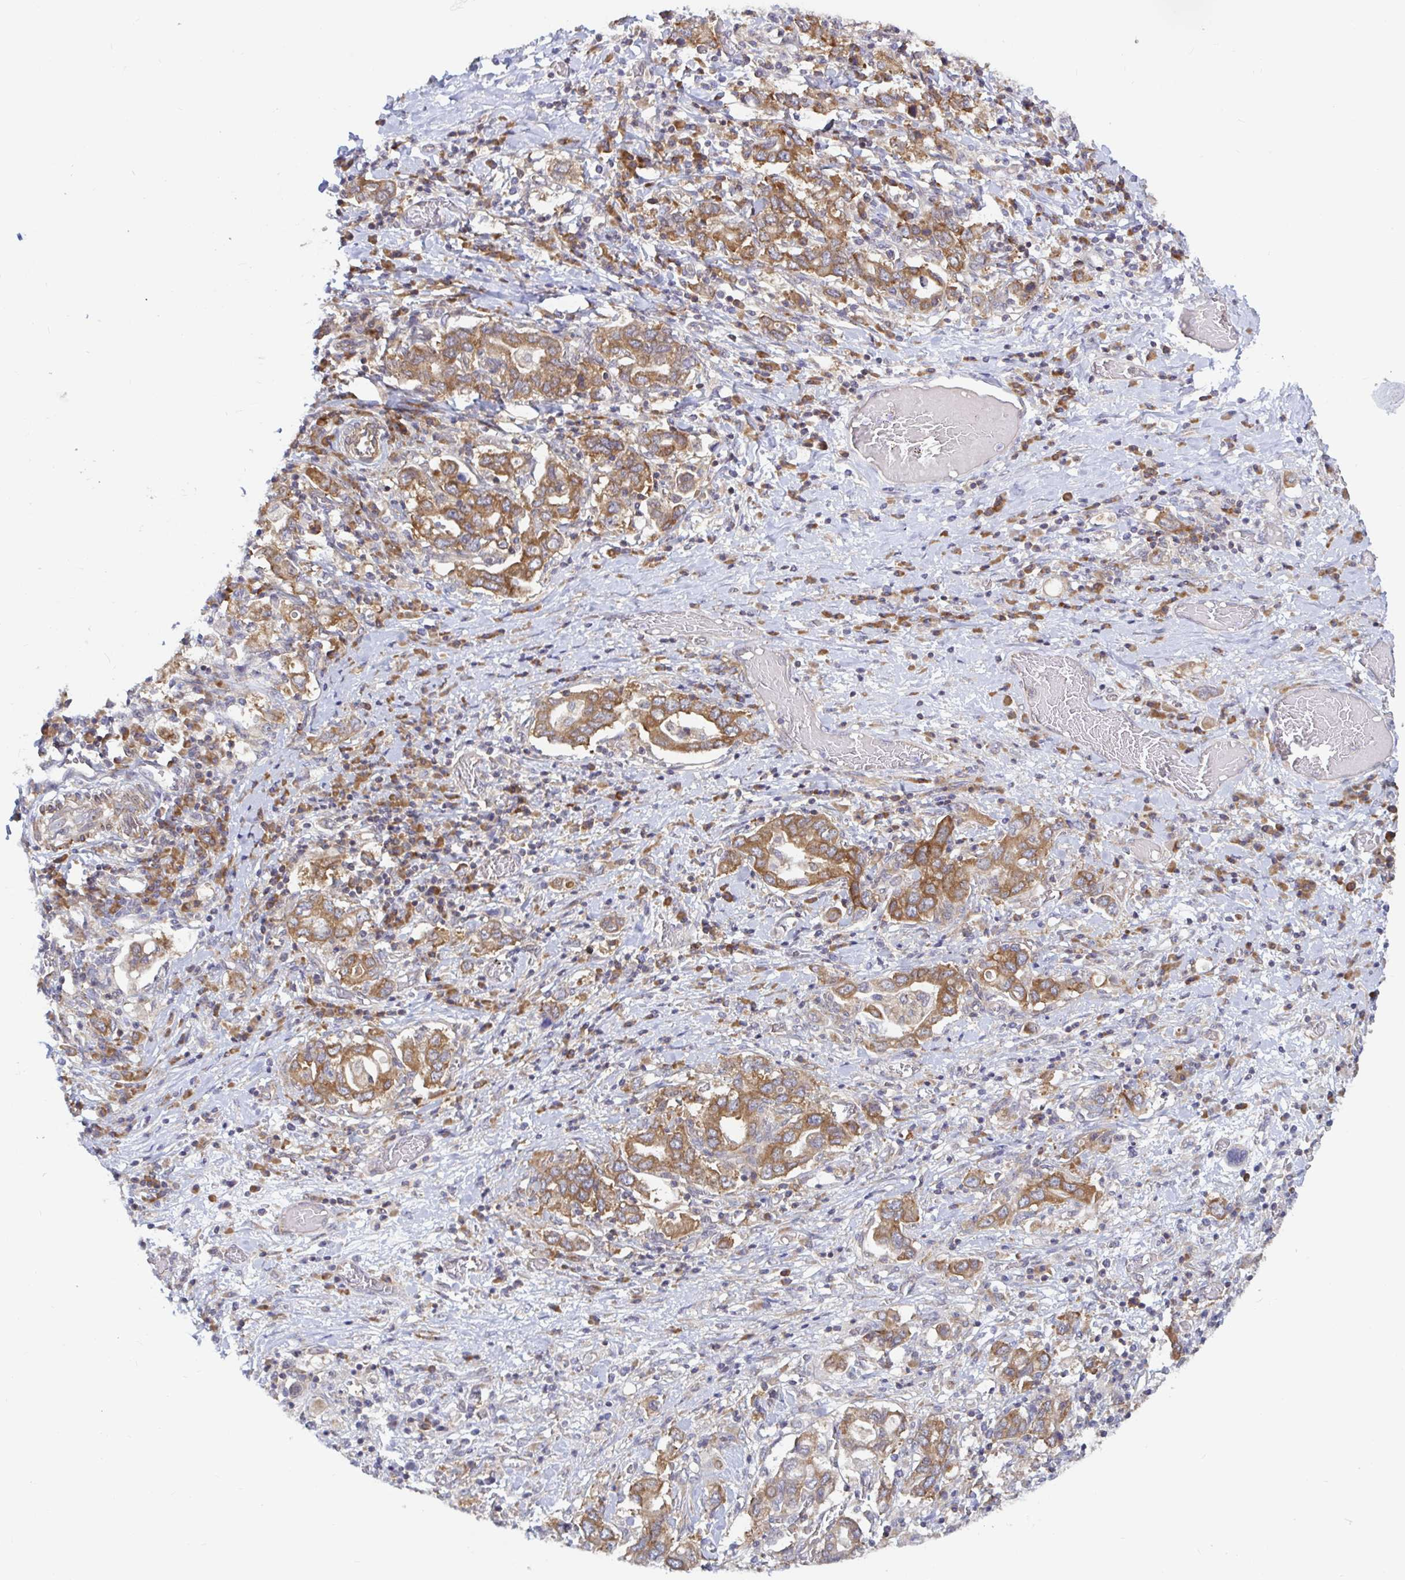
{"staining": {"intensity": "moderate", "quantity": ">75%", "location": "cytoplasmic/membranous"}, "tissue": "stomach cancer", "cell_type": "Tumor cells", "image_type": "cancer", "snomed": [{"axis": "morphology", "description": "Adenocarcinoma, NOS"}, {"axis": "topography", "description": "Stomach, upper"}, {"axis": "topography", "description": "Stomach"}], "caption": "Moderate cytoplasmic/membranous protein expression is appreciated in approximately >75% of tumor cells in adenocarcinoma (stomach).", "gene": "LARP1", "patient": {"sex": "male", "age": 62}}